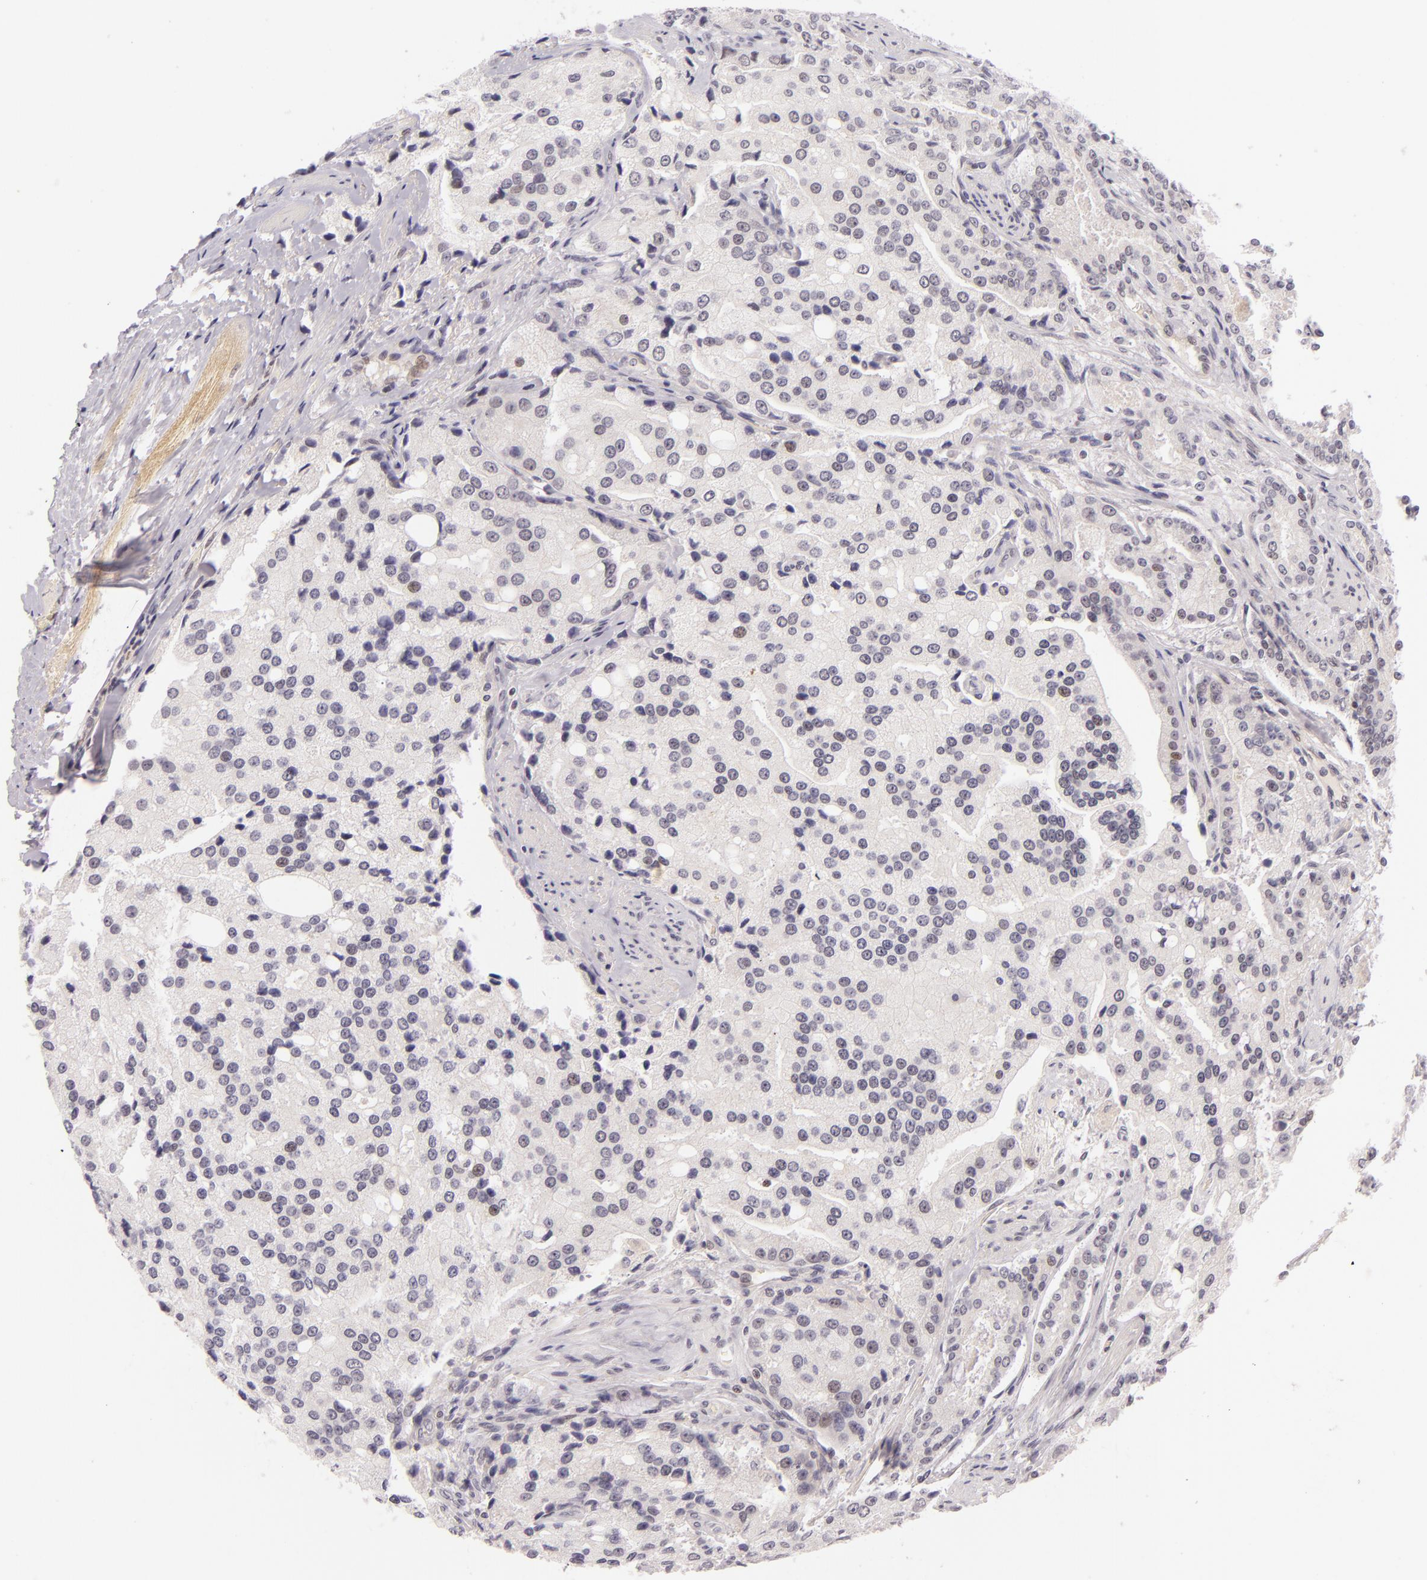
{"staining": {"intensity": "negative", "quantity": "none", "location": "none"}, "tissue": "prostate cancer", "cell_type": "Tumor cells", "image_type": "cancer", "snomed": [{"axis": "morphology", "description": "Adenocarcinoma, Medium grade"}, {"axis": "topography", "description": "Prostate"}], "caption": "The IHC photomicrograph has no significant expression in tumor cells of medium-grade adenocarcinoma (prostate) tissue. The staining is performed using DAB (3,3'-diaminobenzidine) brown chromogen with nuclei counter-stained in using hematoxylin.", "gene": "BCL3", "patient": {"sex": "male", "age": 72}}